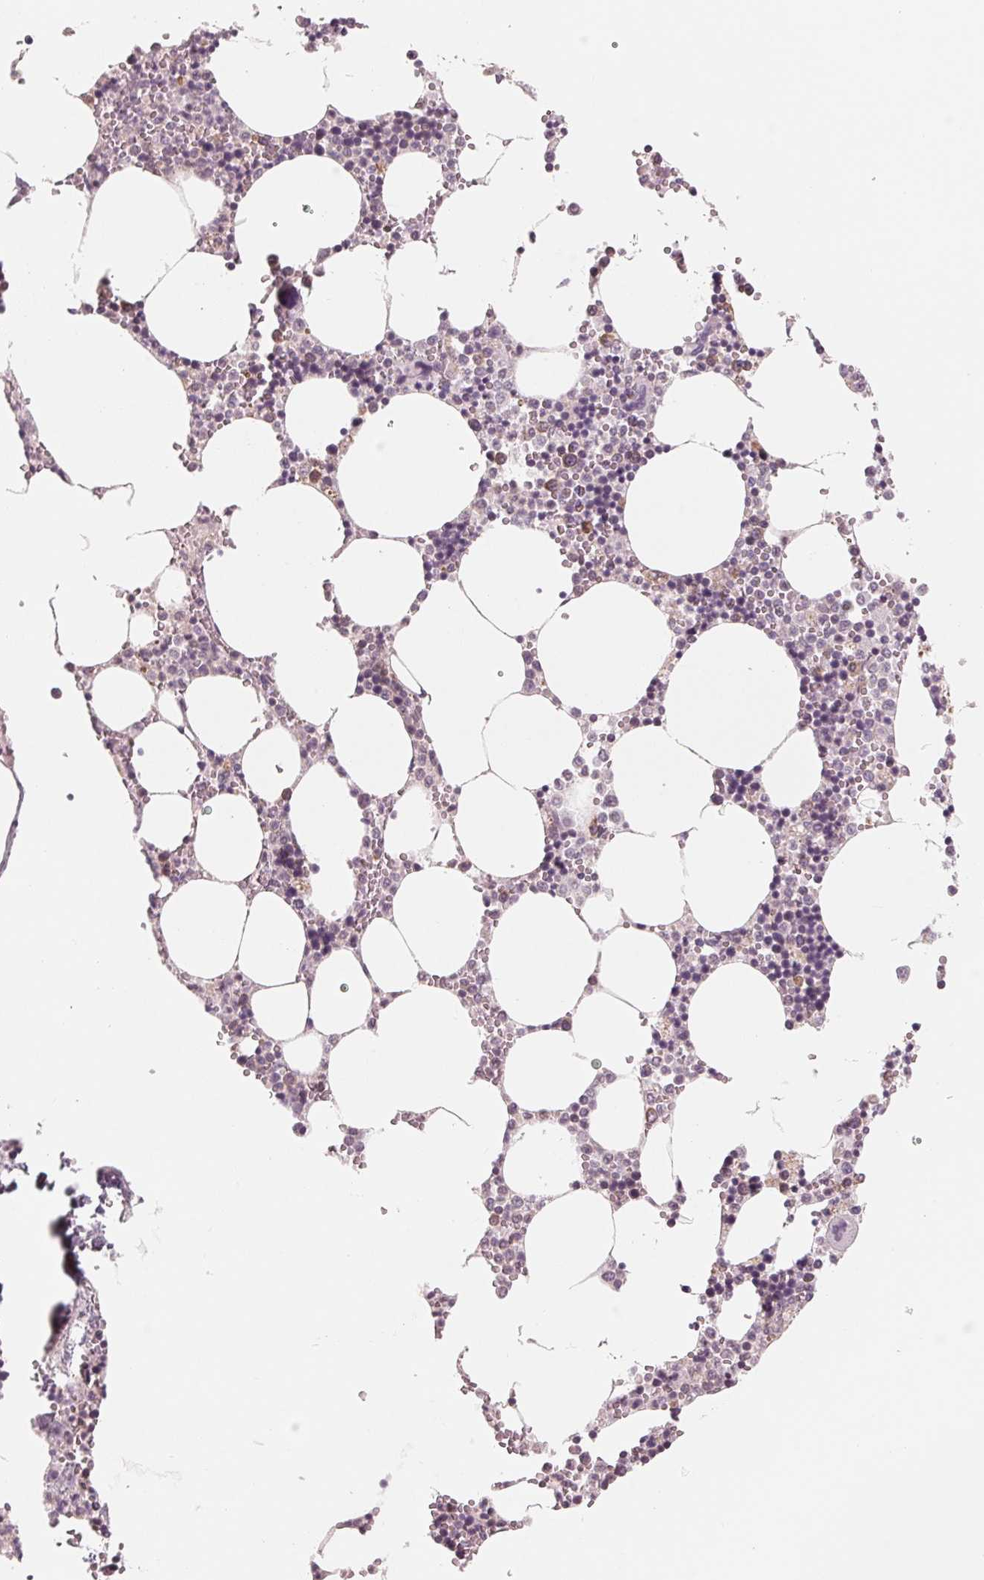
{"staining": {"intensity": "negative", "quantity": "none", "location": "none"}, "tissue": "bone marrow", "cell_type": "Hematopoietic cells", "image_type": "normal", "snomed": [{"axis": "morphology", "description": "Normal tissue, NOS"}, {"axis": "topography", "description": "Bone marrow"}], "caption": "Bone marrow was stained to show a protein in brown. There is no significant expression in hematopoietic cells. Brightfield microscopy of immunohistochemistry stained with DAB (3,3'-diaminobenzidine) (brown) and hematoxylin (blue), captured at high magnification.", "gene": "GIGYF2", "patient": {"sex": "male", "age": 54}}